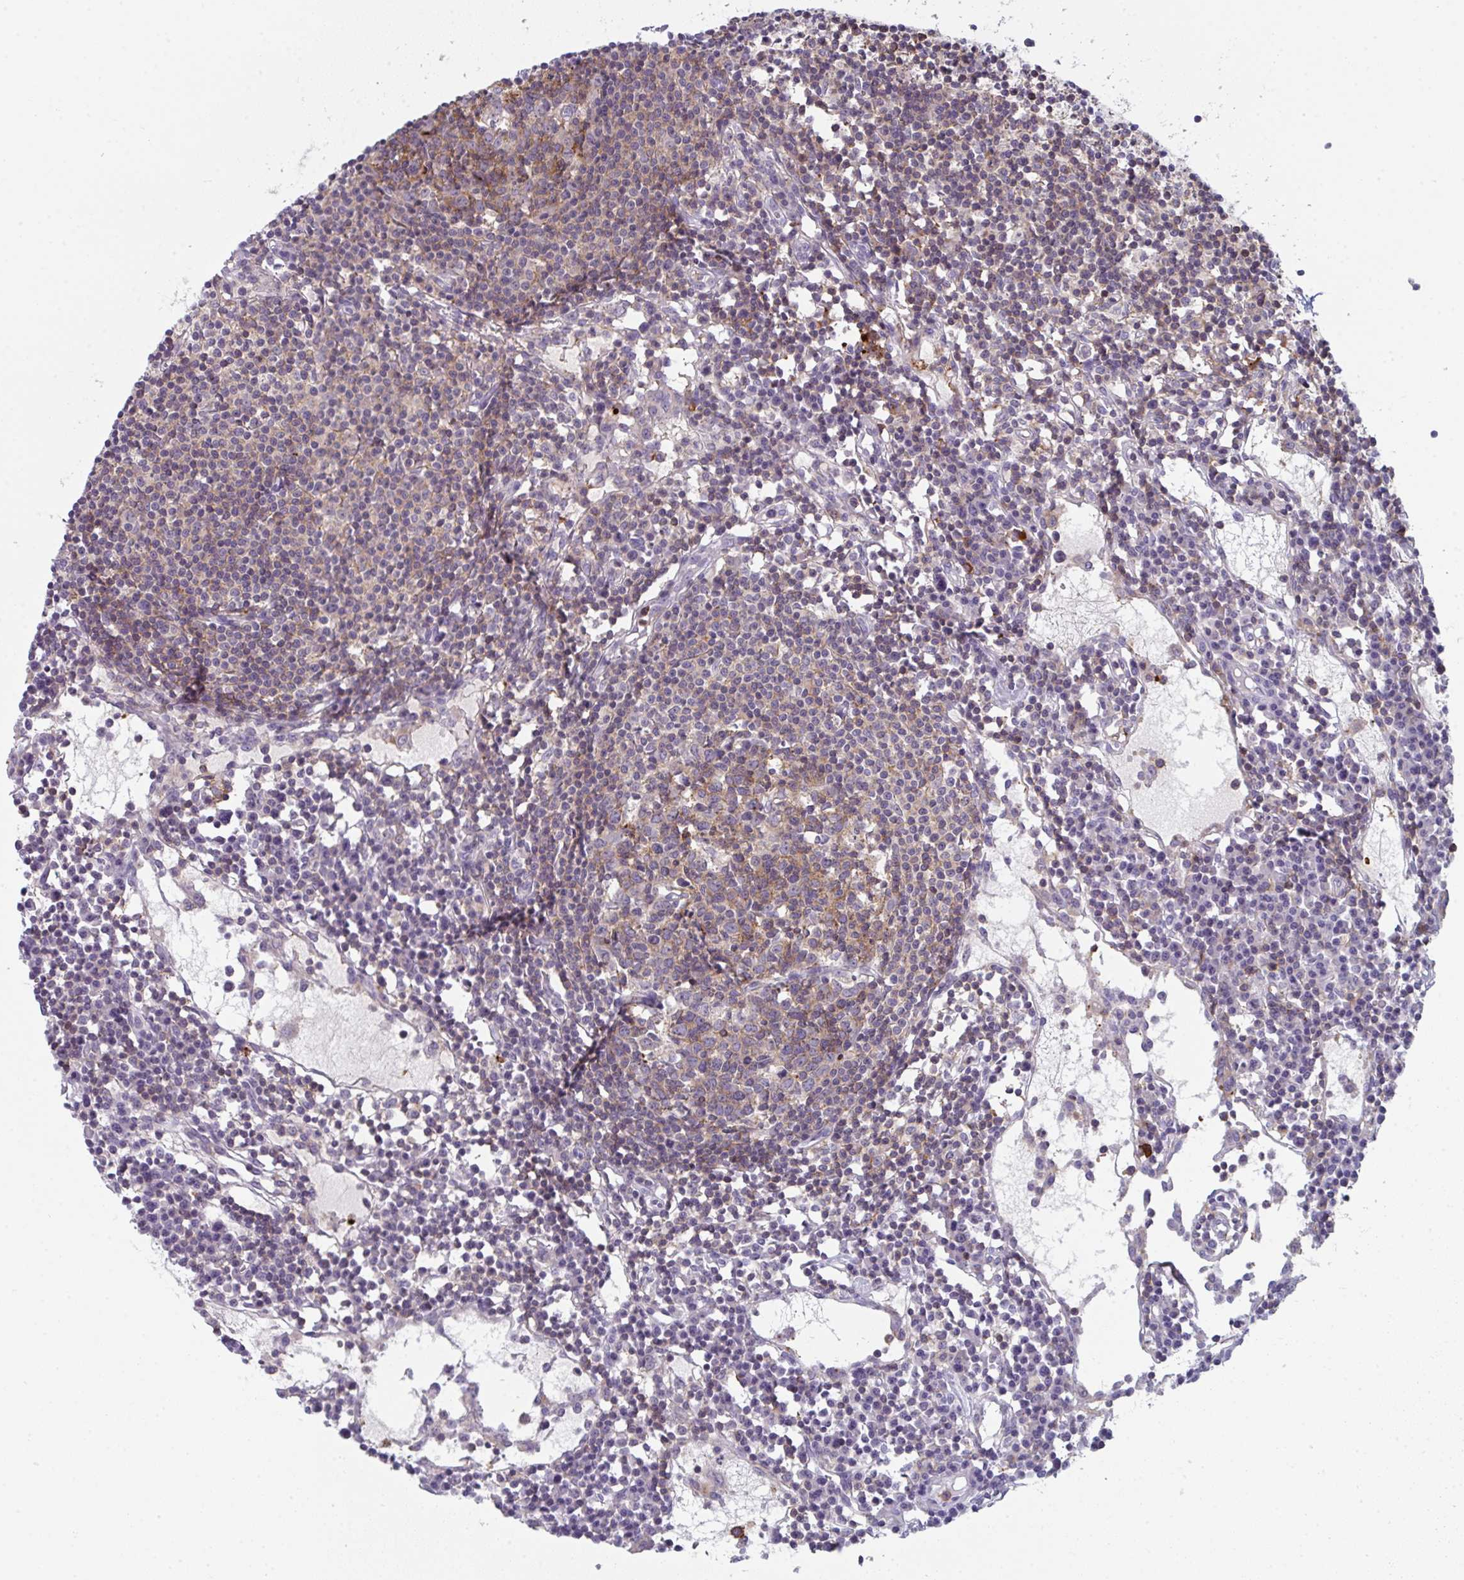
{"staining": {"intensity": "moderate", "quantity": "25%-75%", "location": "cytoplasmic/membranous"}, "tissue": "lymph node", "cell_type": "Germinal center cells", "image_type": "normal", "snomed": [{"axis": "morphology", "description": "Normal tissue, NOS"}, {"axis": "topography", "description": "Lymph node"}], "caption": "Germinal center cells show medium levels of moderate cytoplasmic/membranous positivity in approximately 25%-75% of cells in benign human lymph node. The staining is performed using DAB brown chromogen to label protein expression. The nuclei are counter-stained blue using hematoxylin.", "gene": "CD80", "patient": {"sex": "female", "age": 78}}